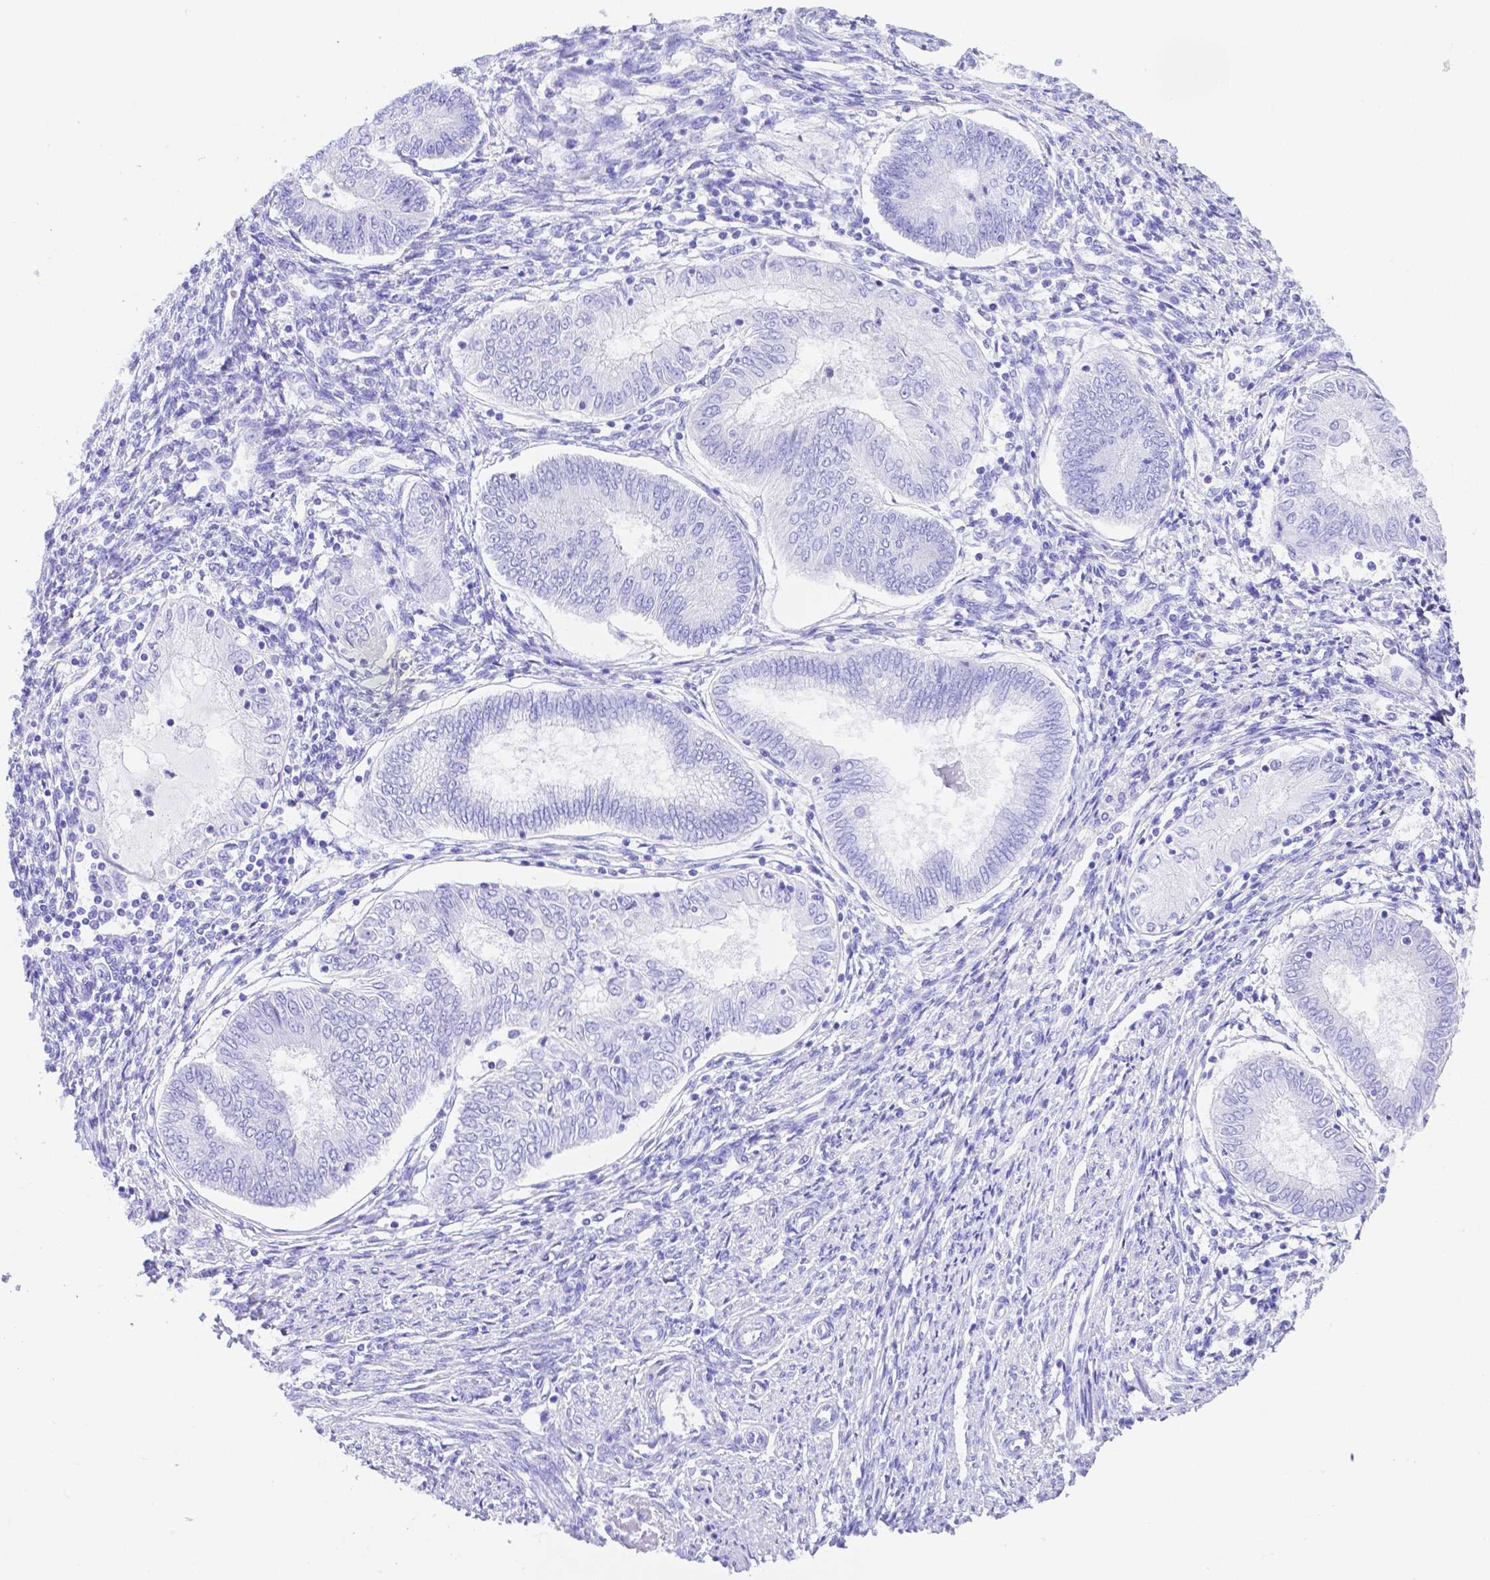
{"staining": {"intensity": "negative", "quantity": "none", "location": "none"}, "tissue": "endometrial cancer", "cell_type": "Tumor cells", "image_type": "cancer", "snomed": [{"axis": "morphology", "description": "Adenocarcinoma, NOS"}, {"axis": "topography", "description": "Endometrium"}], "caption": "The histopathology image displays no staining of tumor cells in endometrial adenocarcinoma. (DAB (3,3'-diaminobenzidine) immunohistochemistry, high magnification).", "gene": "SMR3A", "patient": {"sex": "female", "age": 68}}